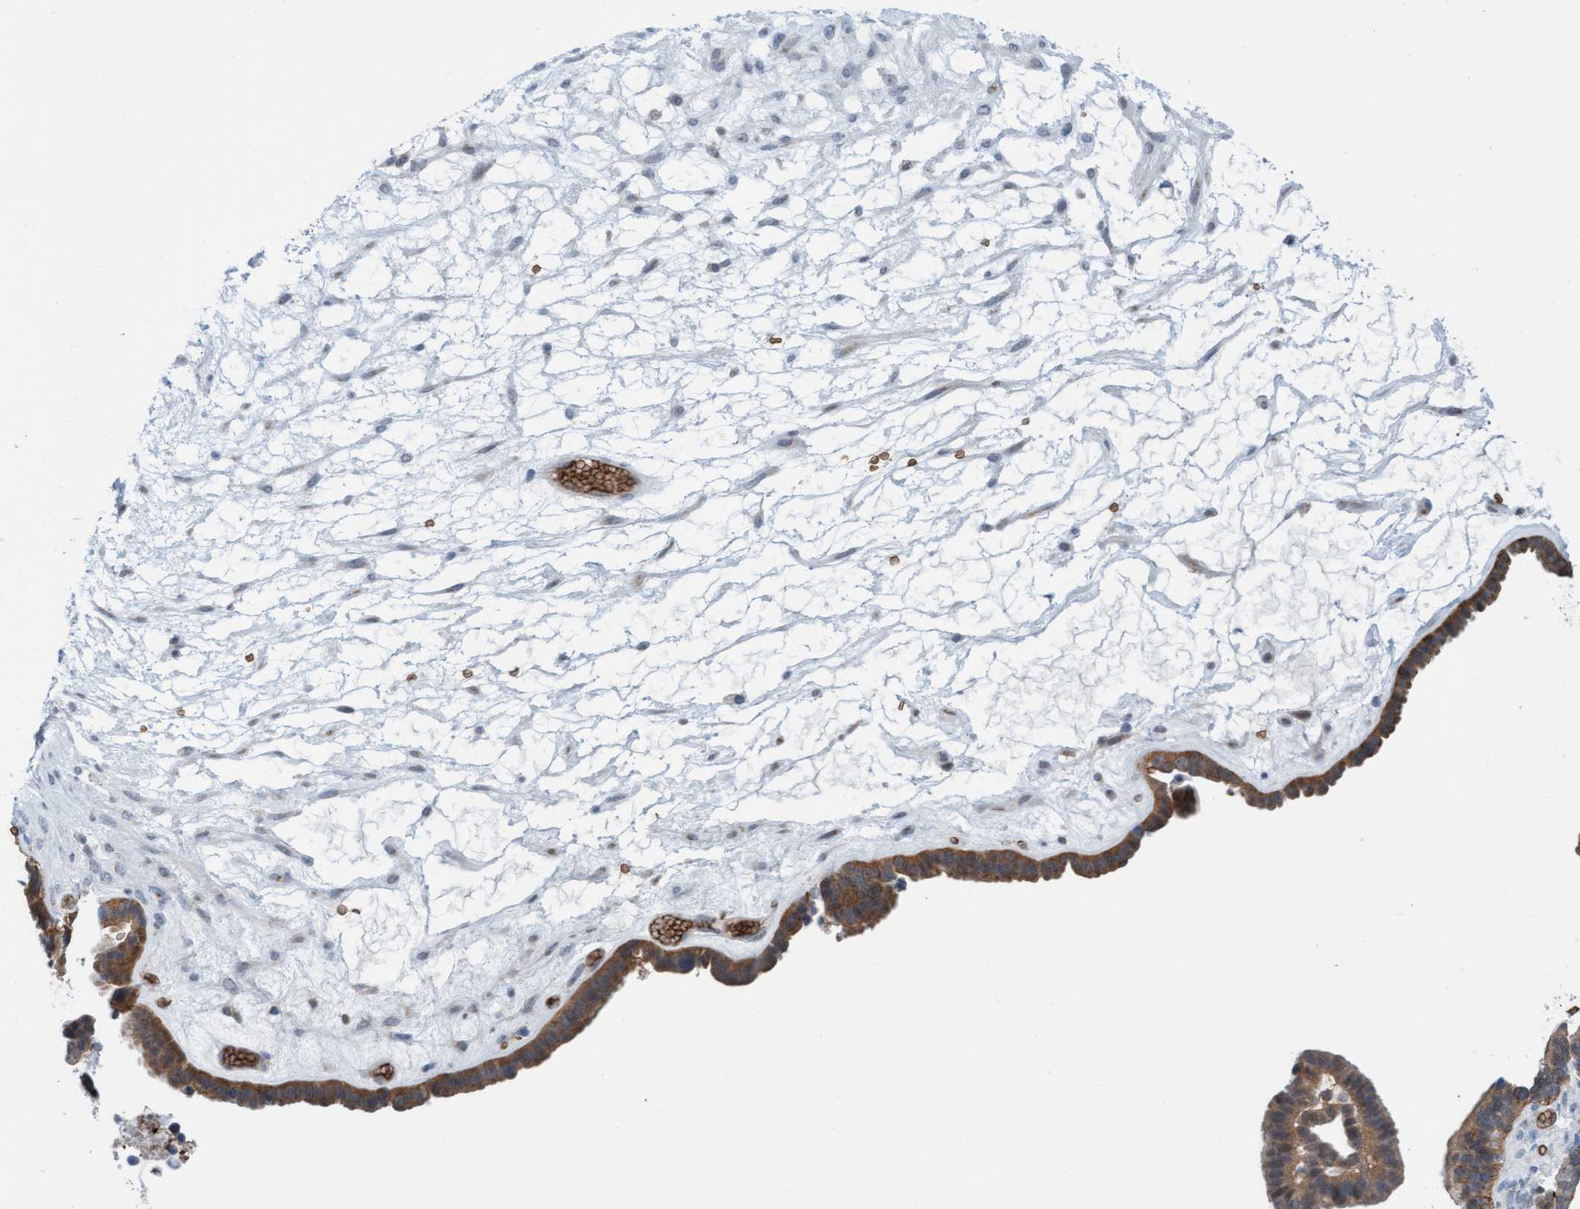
{"staining": {"intensity": "moderate", "quantity": ">75%", "location": "cytoplasmic/membranous"}, "tissue": "ovarian cancer", "cell_type": "Tumor cells", "image_type": "cancer", "snomed": [{"axis": "morphology", "description": "Cystadenocarcinoma, serous, NOS"}, {"axis": "topography", "description": "Ovary"}], "caption": "The histopathology image demonstrates staining of ovarian cancer (serous cystadenocarcinoma), revealing moderate cytoplasmic/membranous protein positivity (brown color) within tumor cells. Nuclei are stained in blue.", "gene": "SPEM2", "patient": {"sex": "female", "age": 56}}